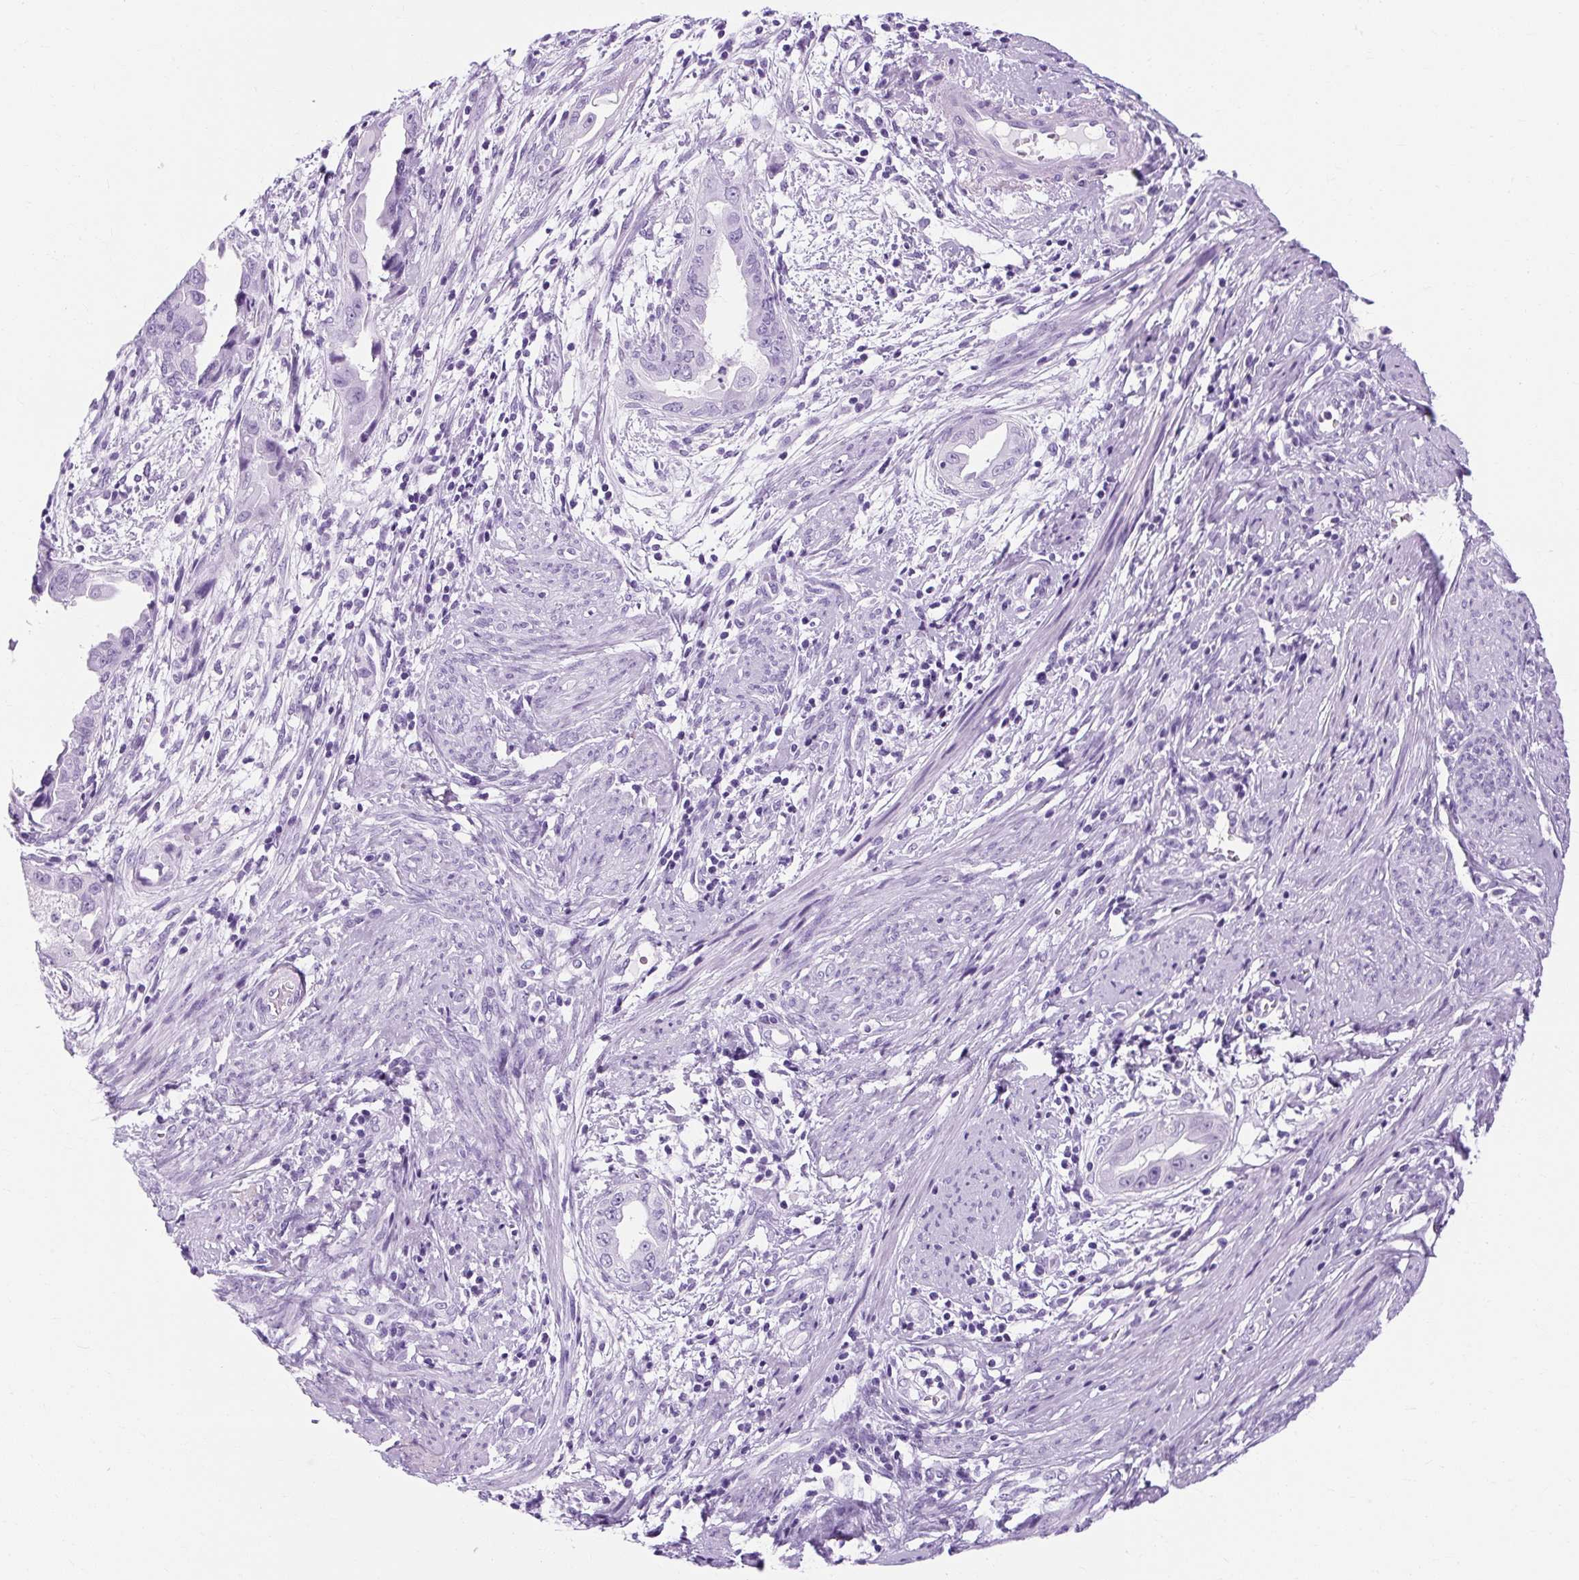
{"staining": {"intensity": "negative", "quantity": "none", "location": "none"}, "tissue": "endometrial cancer", "cell_type": "Tumor cells", "image_type": "cancer", "snomed": [{"axis": "morphology", "description": "Adenocarcinoma, NOS"}, {"axis": "topography", "description": "Endometrium"}], "caption": "This is an IHC photomicrograph of human endometrial cancer (adenocarcinoma). There is no staining in tumor cells.", "gene": "RYBP", "patient": {"sex": "female", "age": 57}}